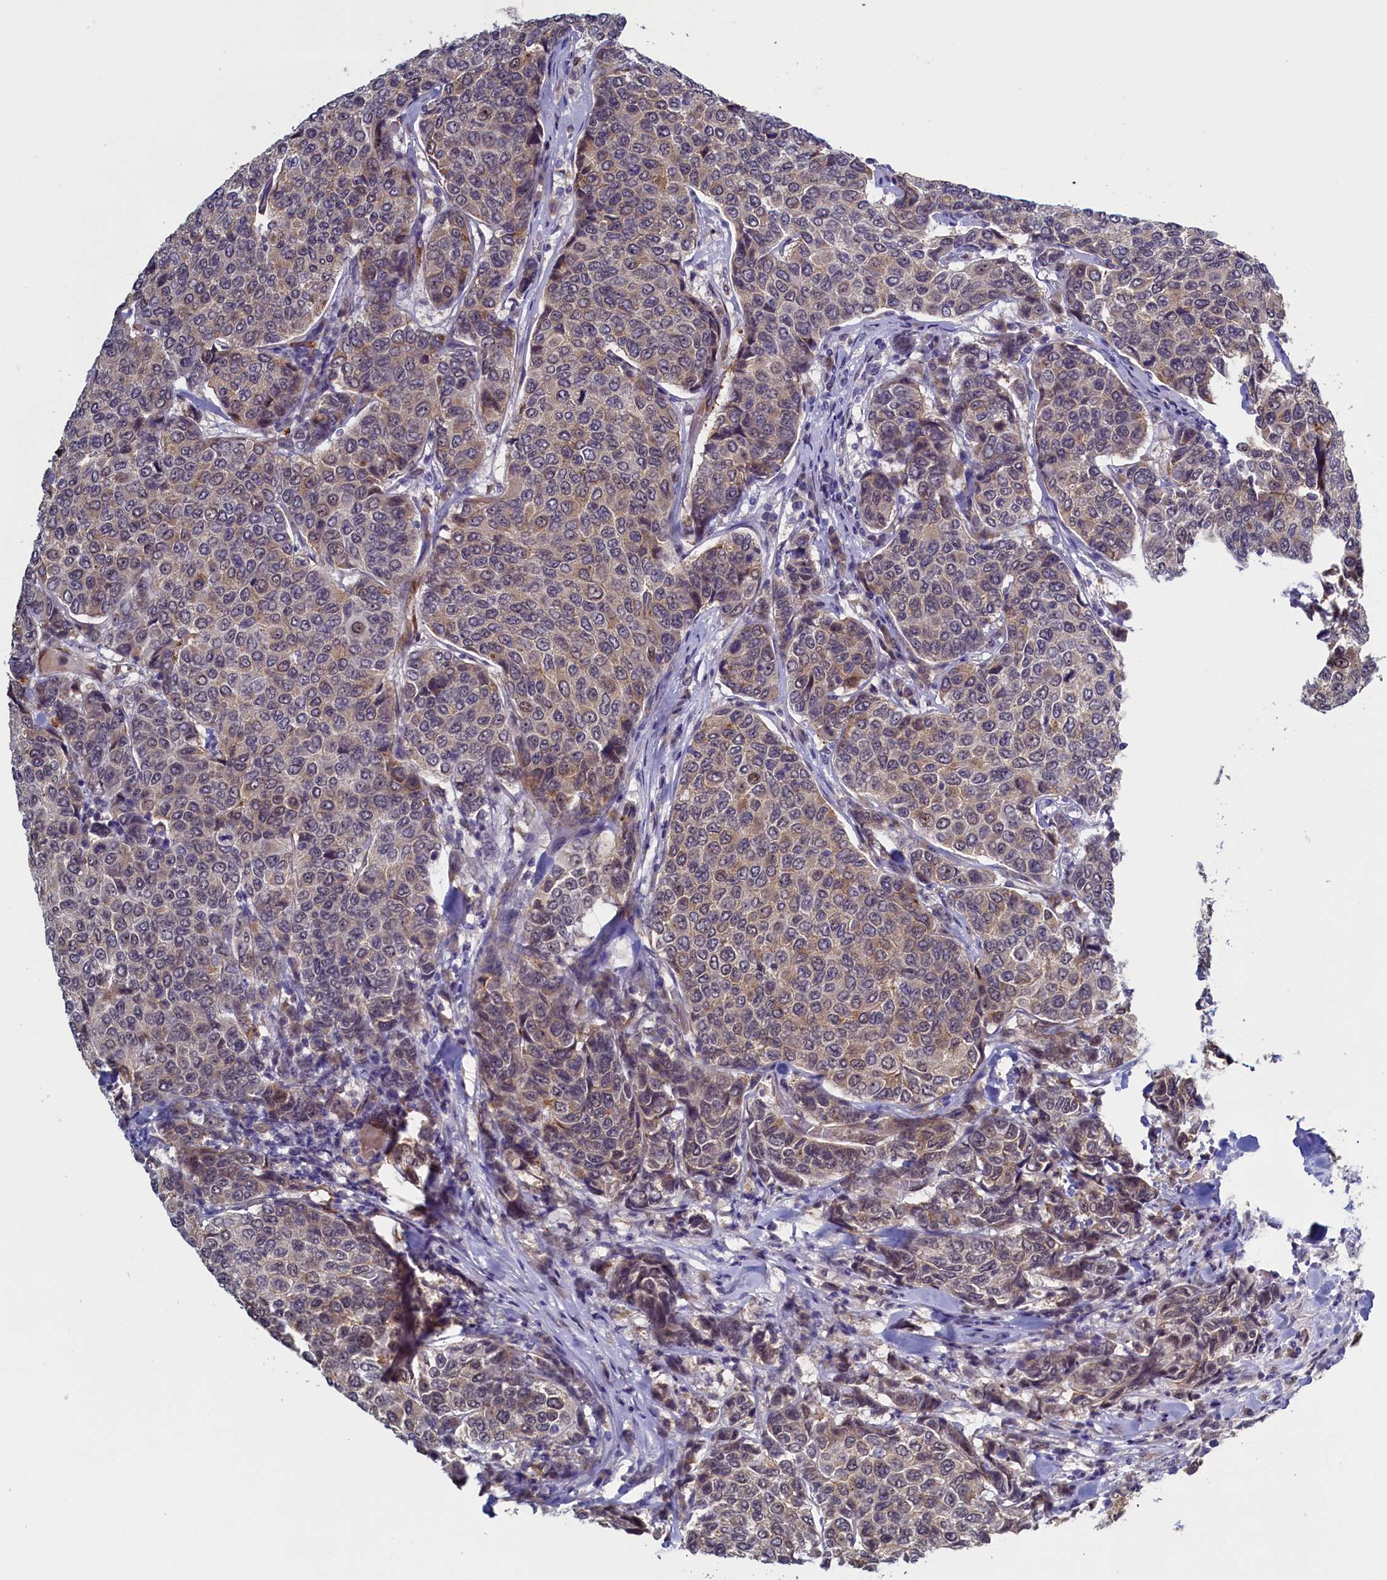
{"staining": {"intensity": "weak", "quantity": ">75%", "location": "cytoplasmic/membranous"}, "tissue": "breast cancer", "cell_type": "Tumor cells", "image_type": "cancer", "snomed": [{"axis": "morphology", "description": "Duct carcinoma"}, {"axis": "topography", "description": "Breast"}], "caption": "Weak cytoplasmic/membranous positivity is seen in about >75% of tumor cells in breast intraductal carcinoma.", "gene": "PACSIN3", "patient": {"sex": "female", "age": 55}}